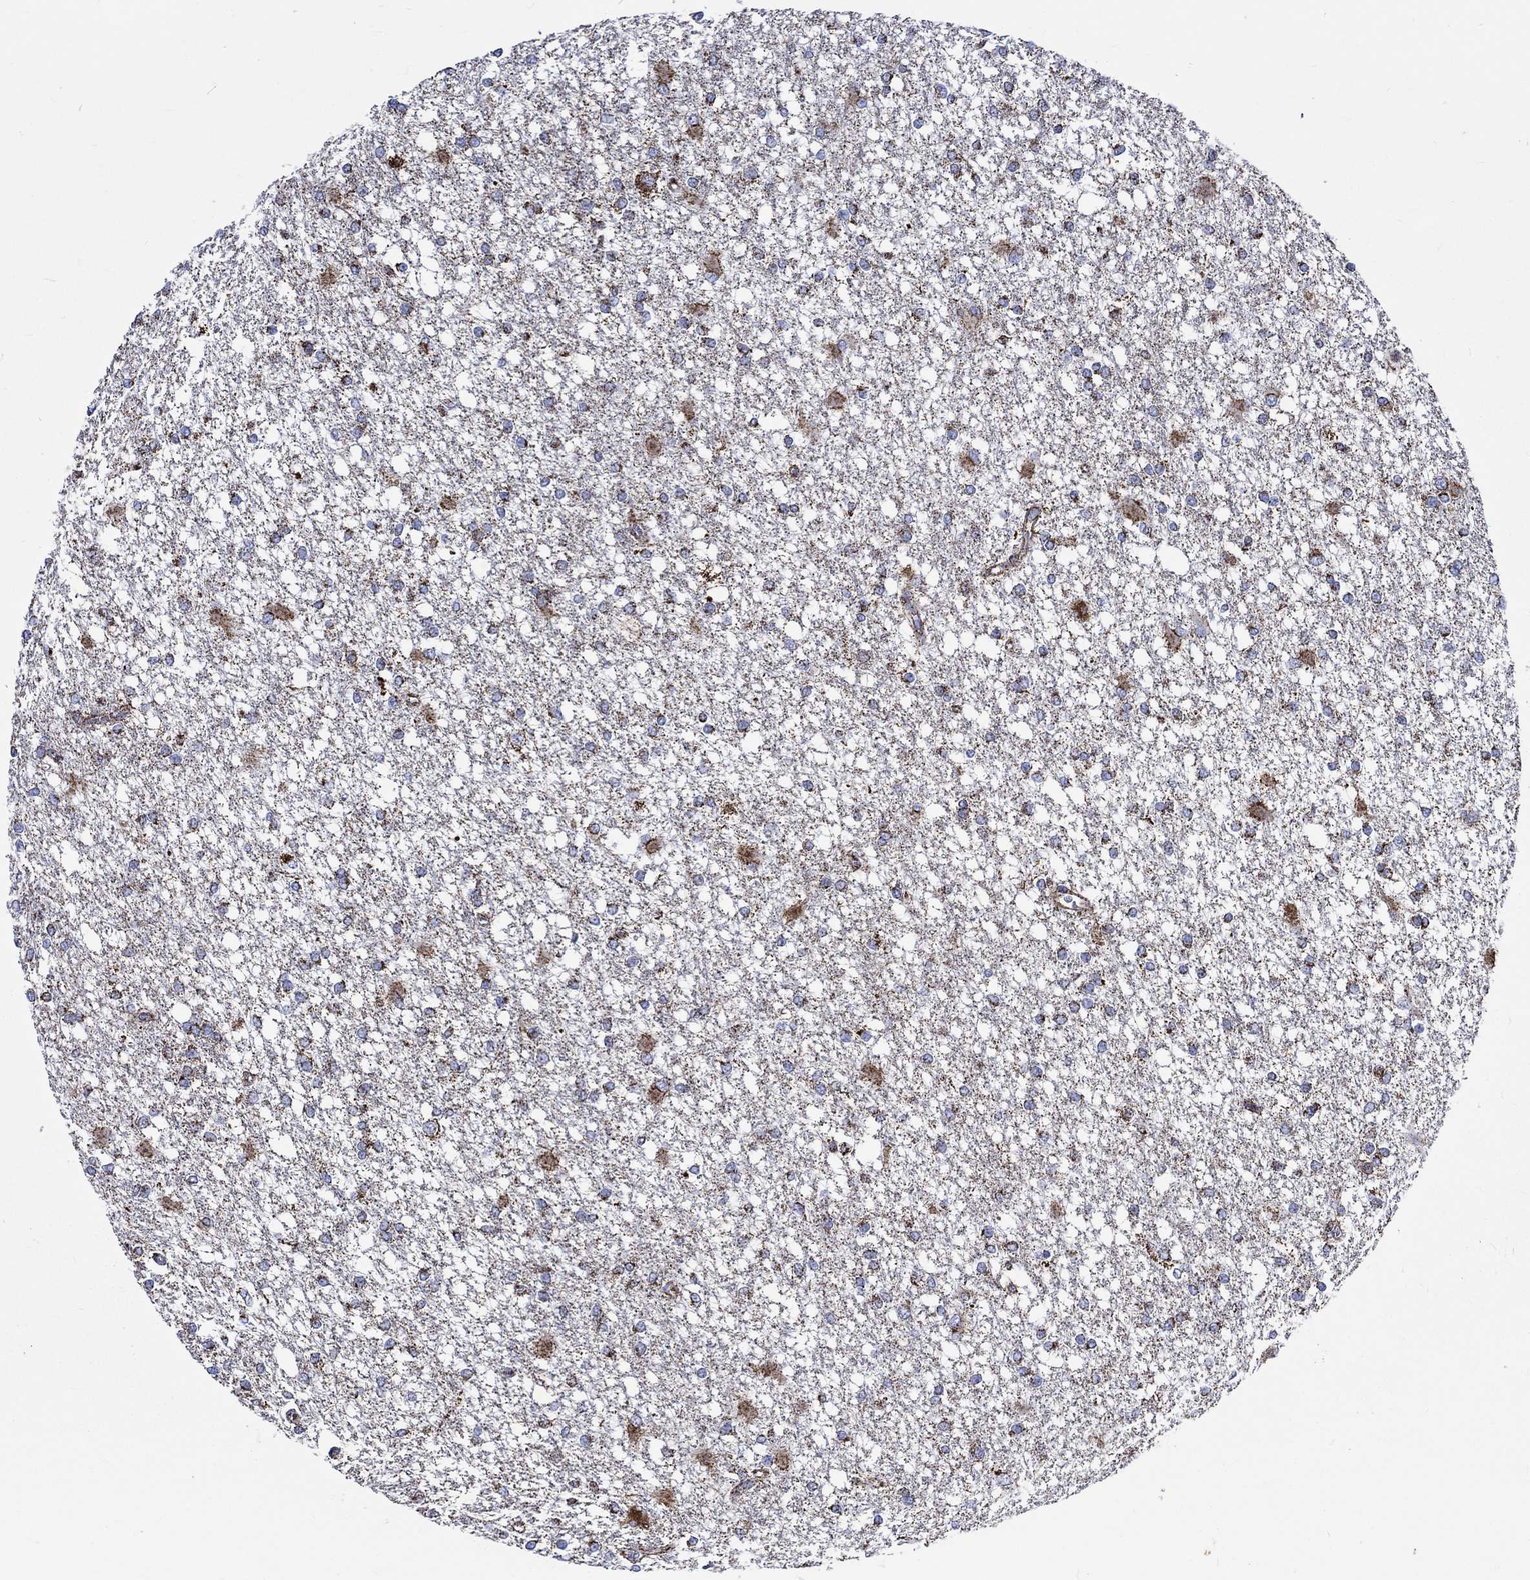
{"staining": {"intensity": "strong", "quantity": ">75%", "location": "cytoplasmic/membranous"}, "tissue": "glioma", "cell_type": "Tumor cells", "image_type": "cancer", "snomed": [{"axis": "morphology", "description": "Glioma, malignant, High grade"}, {"axis": "topography", "description": "Cerebral cortex"}], "caption": "Human glioma stained with a protein marker displays strong staining in tumor cells.", "gene": "RCE1", "patient": {"sex": "male", "age": 79}}